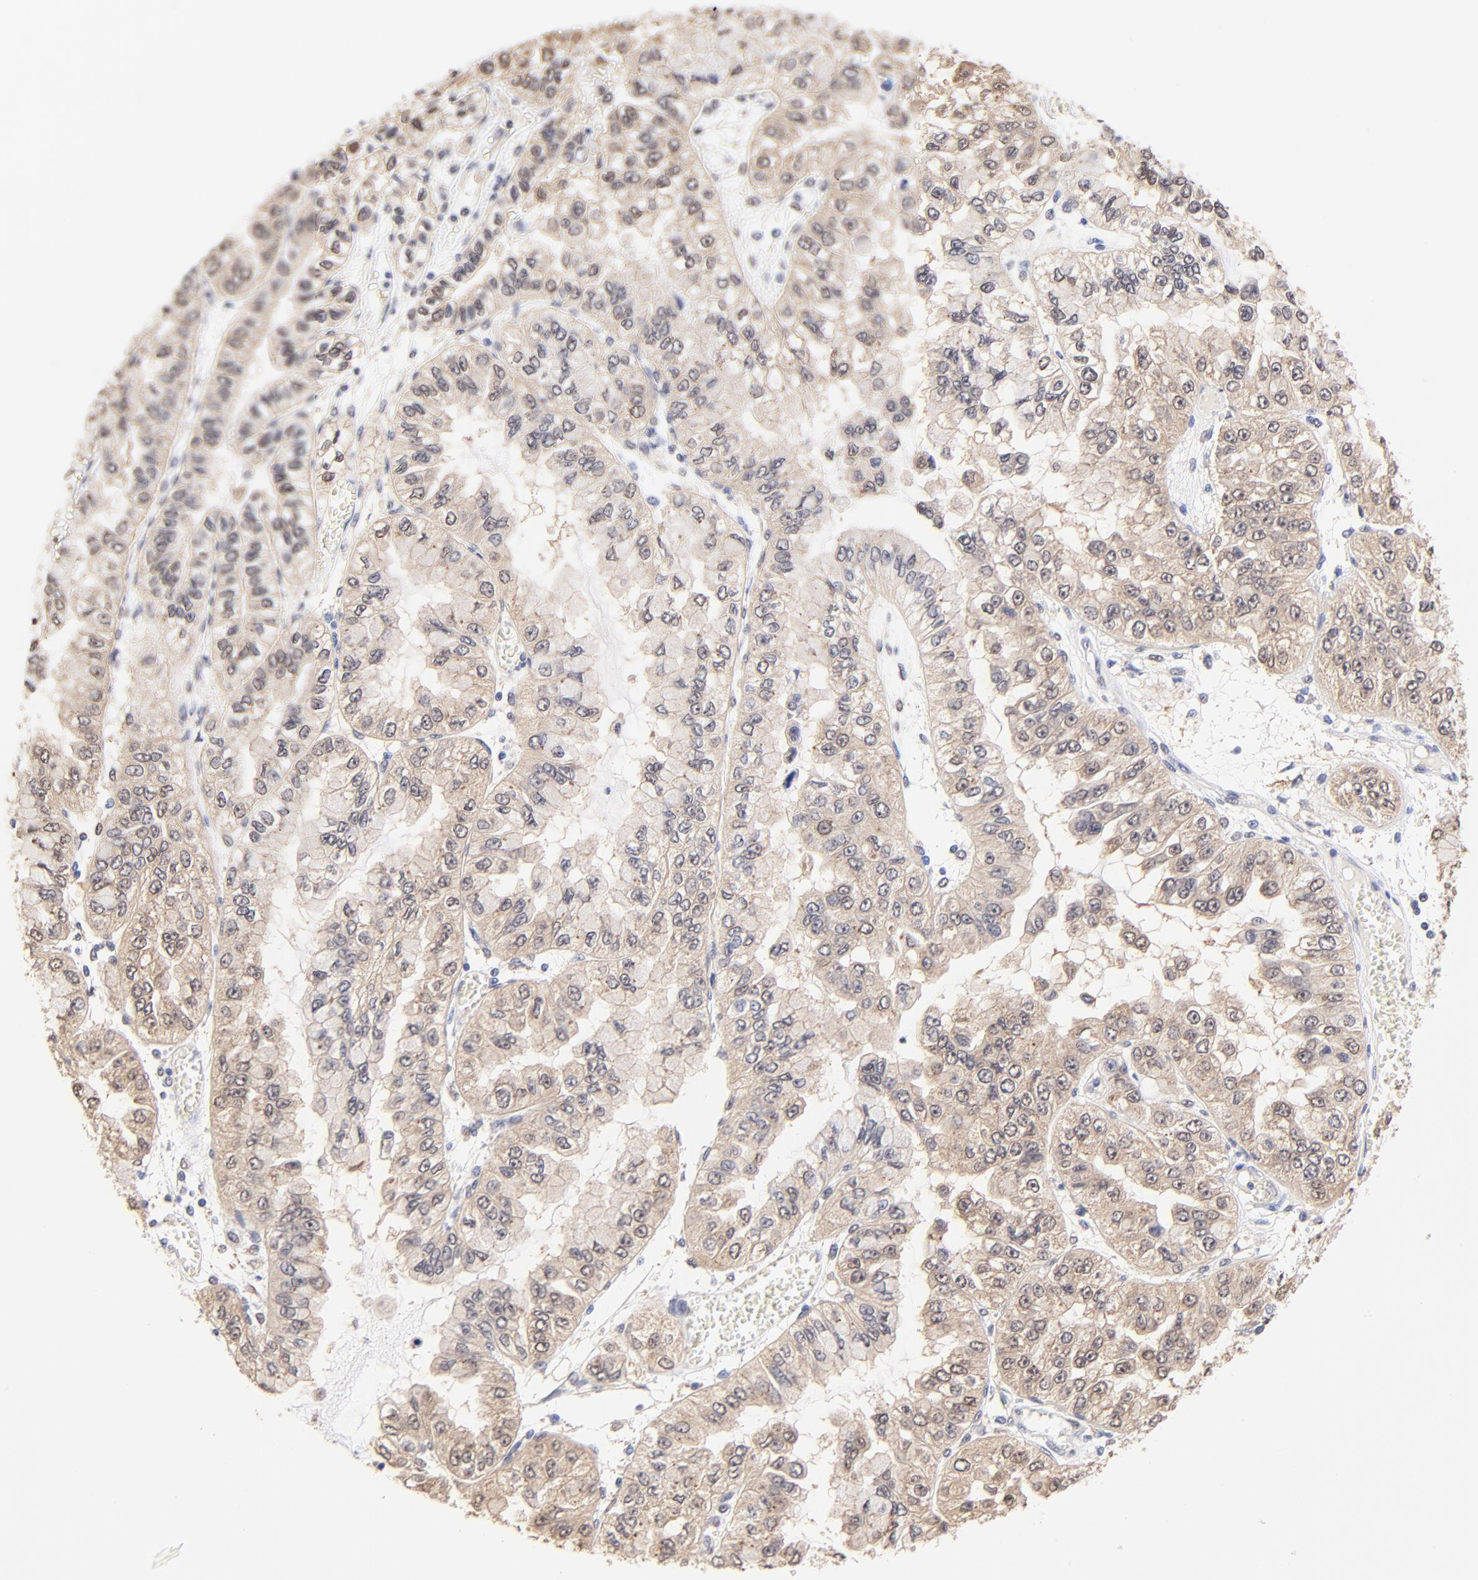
{"staining": {"intensity": "weak", "quantity": ">75%", "location": "cytoplasmic/membranous"}, "tissue": "liver cancer", "cell_type": "Tumor cells", "image_type": "cancer", "snomed": [{"axis": "morphology", "description": "Cholangiocarcinoma"}, {"axis": "topography", "description": "Liver"}], "caption": "This image shows immunohistochemistry (IHC) staining of liver cancer, with low weak cytoplasmic/membranous positivity in about >75% of tumor cells.", "gene": "TXNL1", "patient": {"sex": "female", "age": 79}}